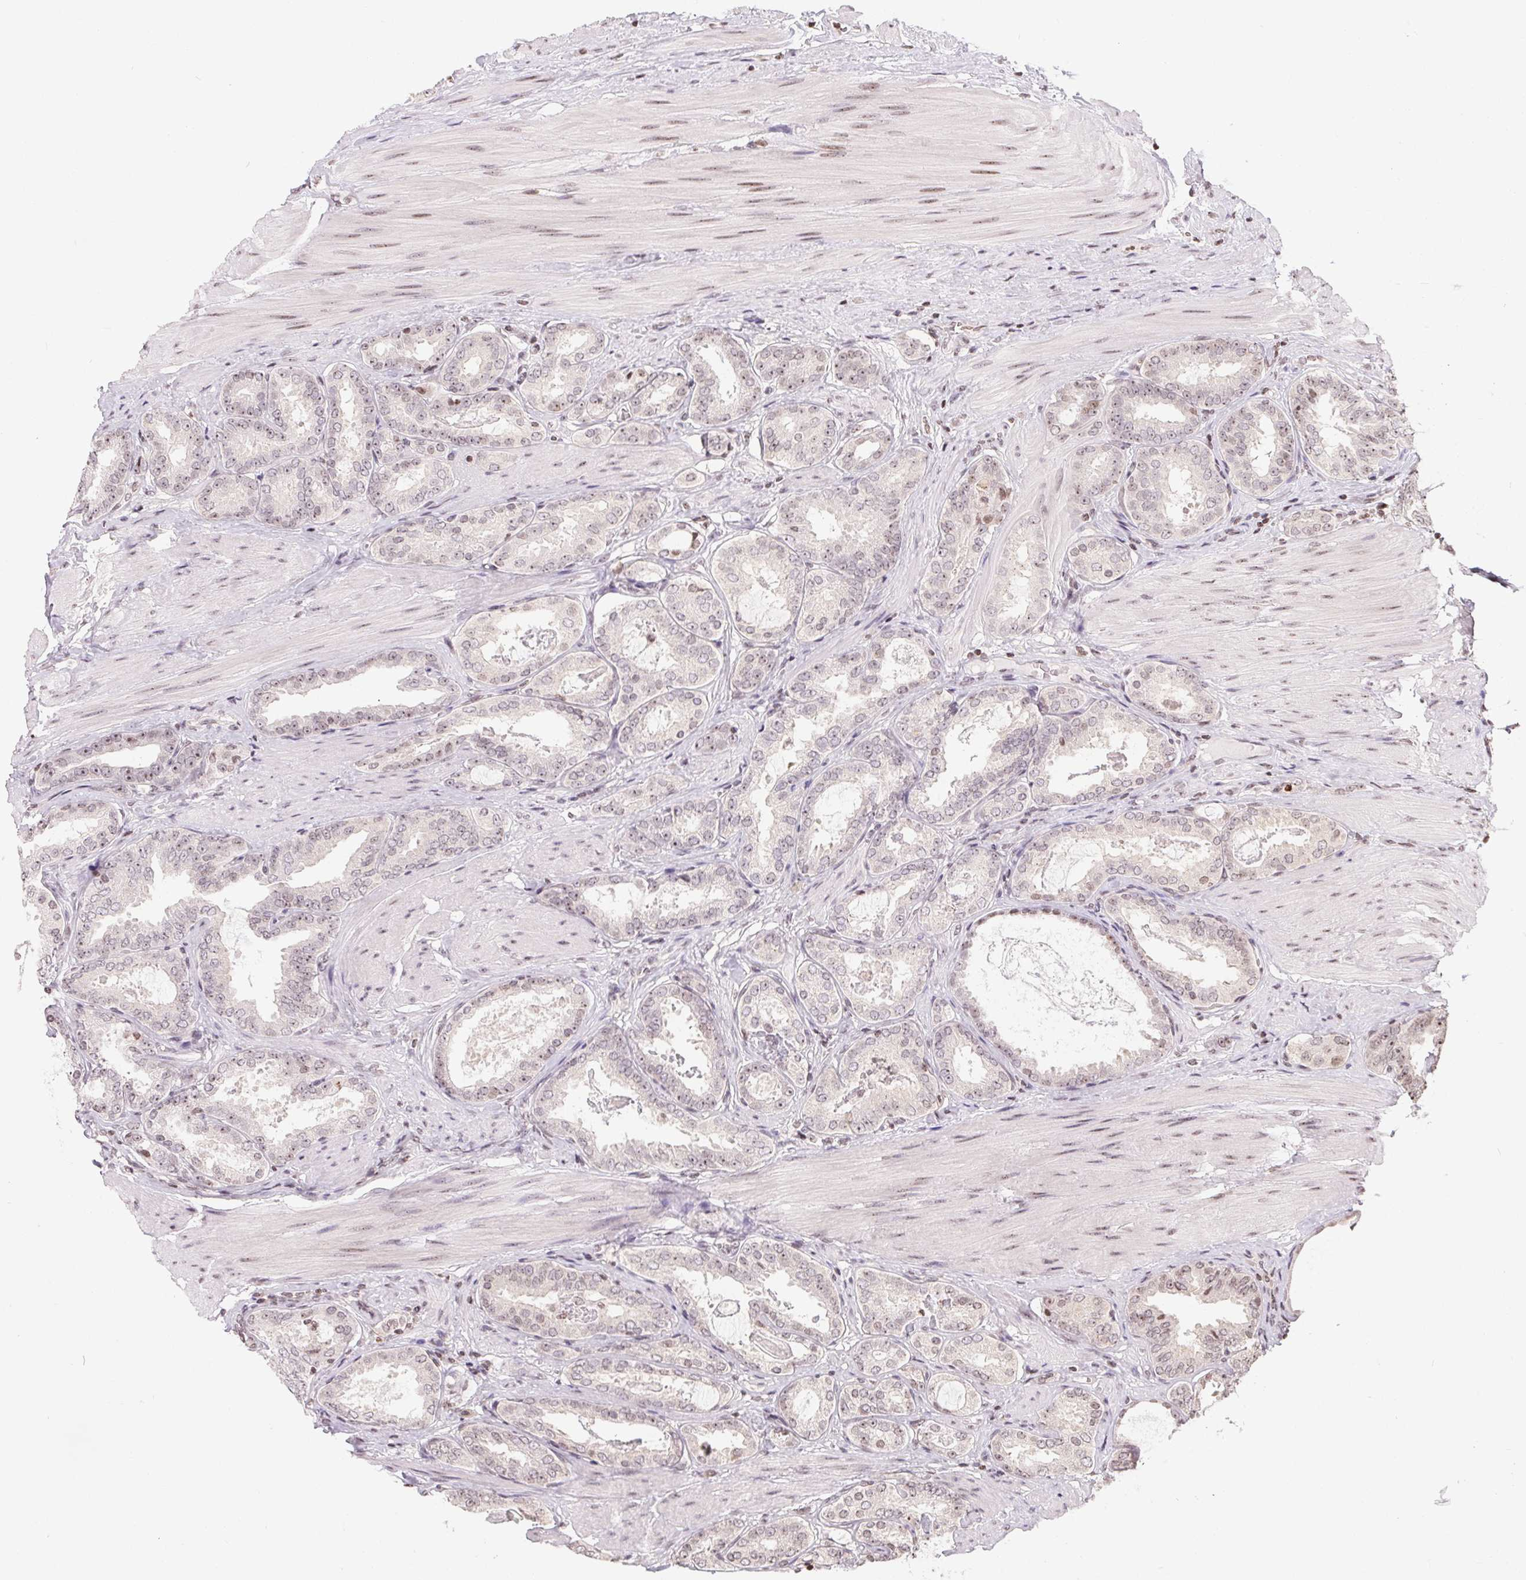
{"staining": {"intensity": "weak", "quantity": "25%-75%", "location": "nuclear"}, "tissue": "prostate cancer", "cell_type": "Tumor cells", "image_type": "cancer", "snomed": [{"axis": "morphology", "description": "Adenocarcinoma, High grade"}, {"axis": "topography", "description": "Prostate"}], "caption": "Human prostate cancer (adenocarcinoma (high-grade)) stained for a protein (brown) exhibits weak nuclear positive staining in about 25%-75% of tumor cells.", "gene": "RNF181", "patient": {"sex": "male", "age": 63}}